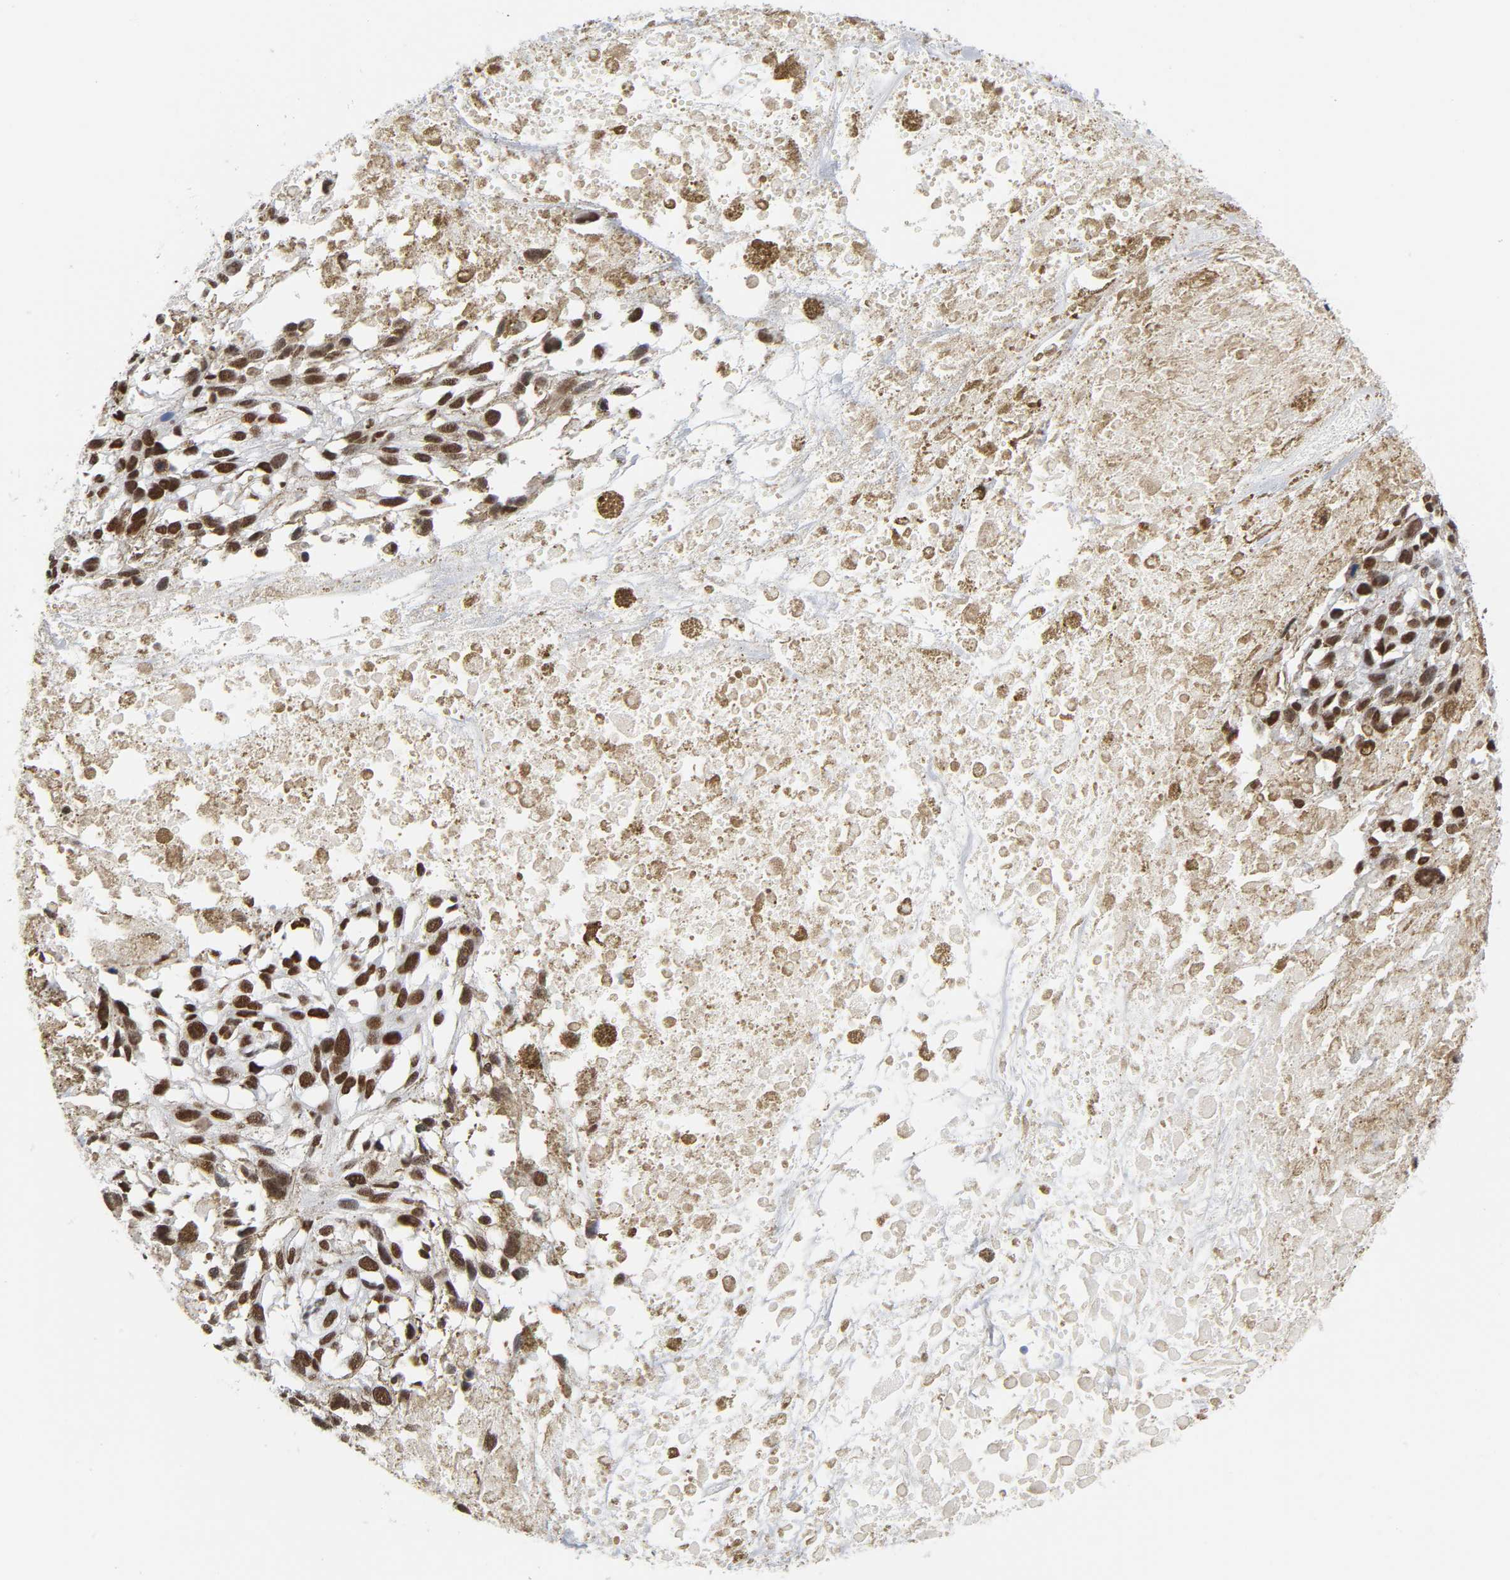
{"staining": {"intensity": "strong", "quantity": ">75%", "location": "nuclear"}, "tissue": "melanoma", "cell_type": "Tumor cells", "image_type": "cancer", "snomed": [{"axis": "morphology", "description": "Malignant melanoma, Metastatic site"}, {"axis": "topography", "description": "Lymph node"}], "caption": "Malignant melanoma (metastatic site) was stained to show a protein in brown. There is high levels of strong nuclear staining in about >75% of tumor cells.", "gene": "CSTF2", "patient": {"sex": "male", "age": 59}}